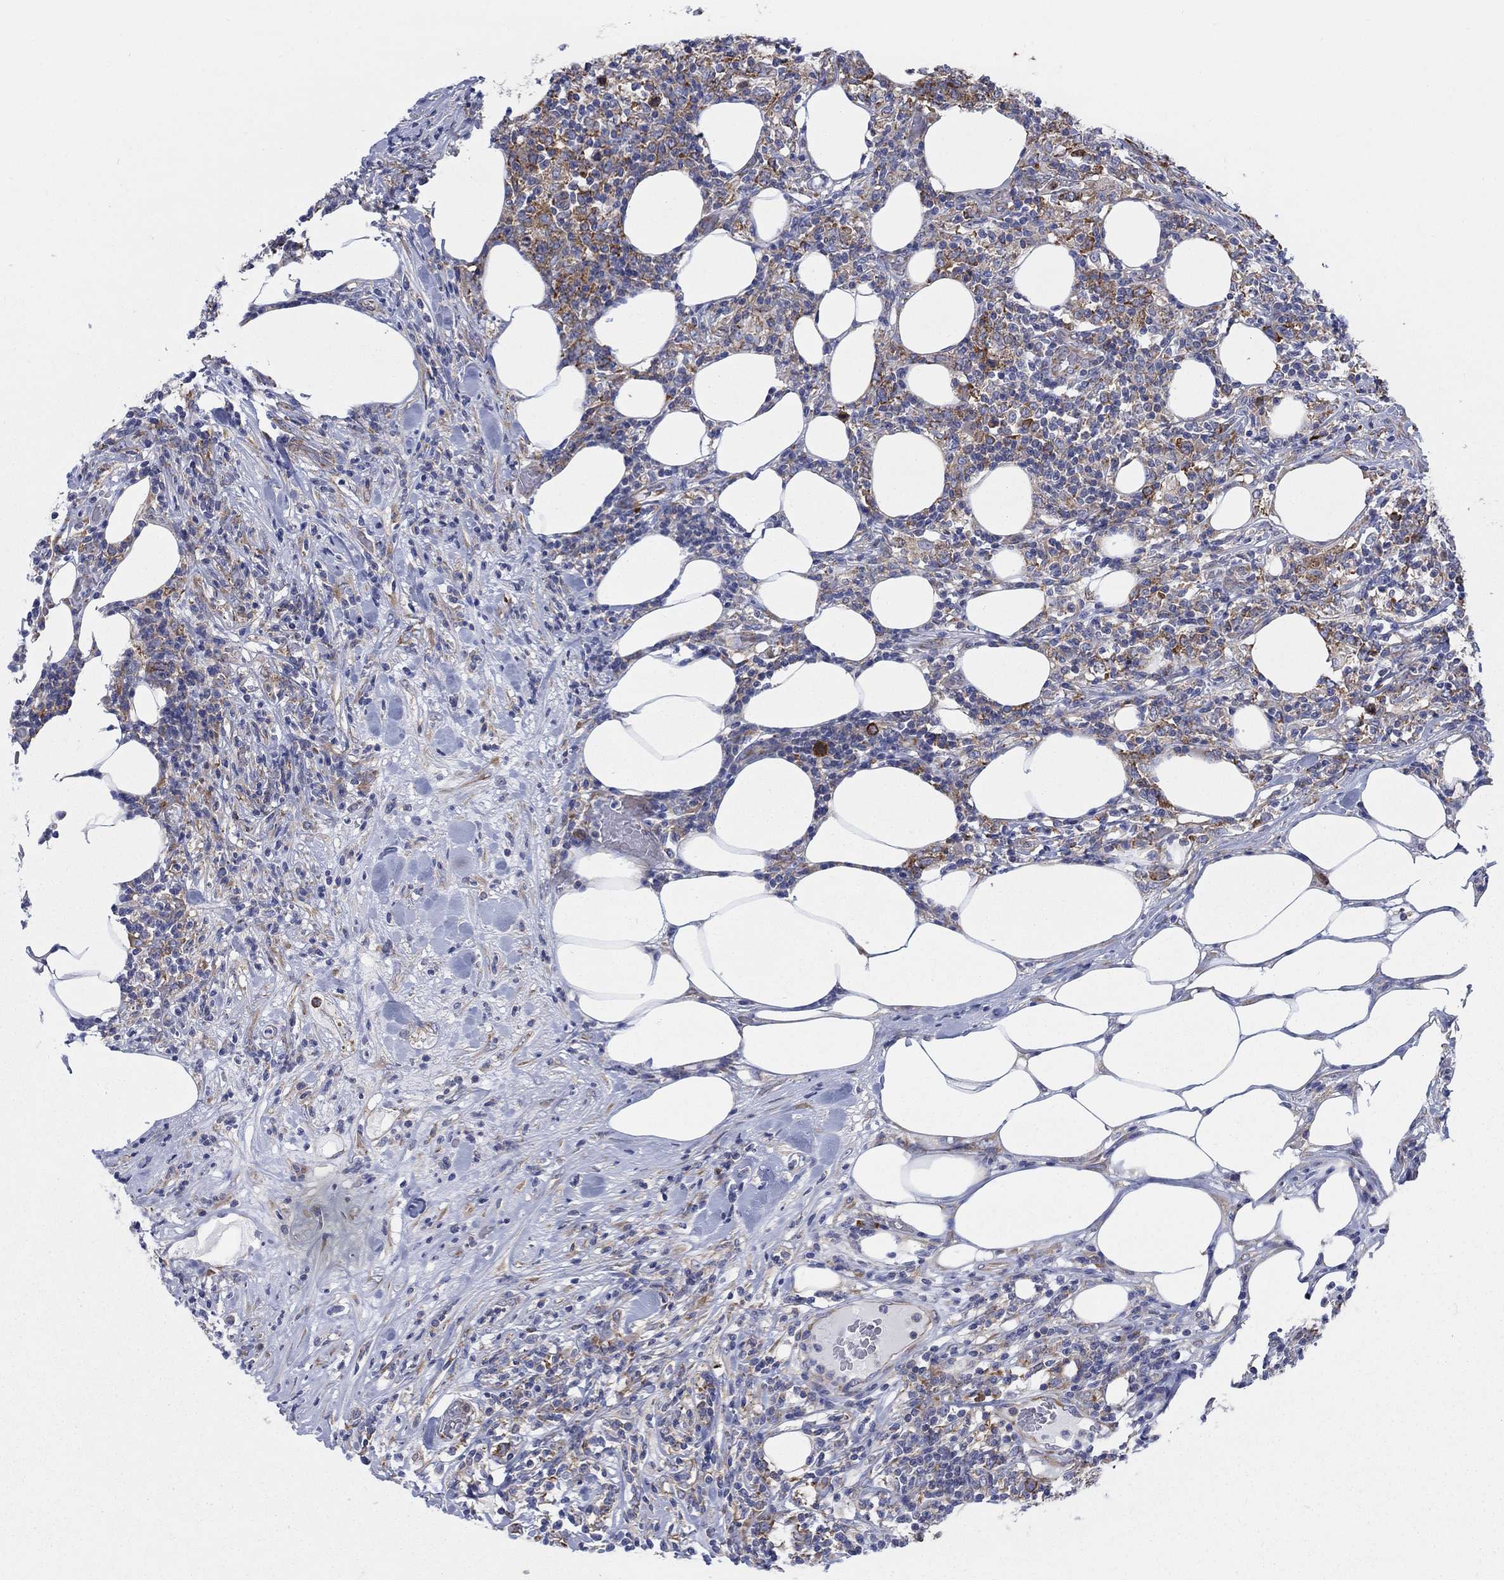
{"staining": {"intensity": "moderate", "quantity": ">75%", "location": "cytoplasmic/membranous"}, "tissue": "lymphoma", "cell_type": "Tumor cells", "image_type": "cancer", "snomed": [{"axis": "morphology", "description": "Malignant lymphoma, non-Hodgkin's type, High grade"}, {"axis": "topography", "description": "Lymph node"}], "caption": "Immunohistochemical staining of human high-grade malignant lymphoma, non-Hodgkin's type demonstrates medium levels of moderate cytoplasmic/membranous expression in about >75% of tumor cells. Immunohistochemistry stains the protein of interest in brown and the nuclei are stained blue.", "gene": "TMEM59", "patient": {"sex": "female", "age": 84}}